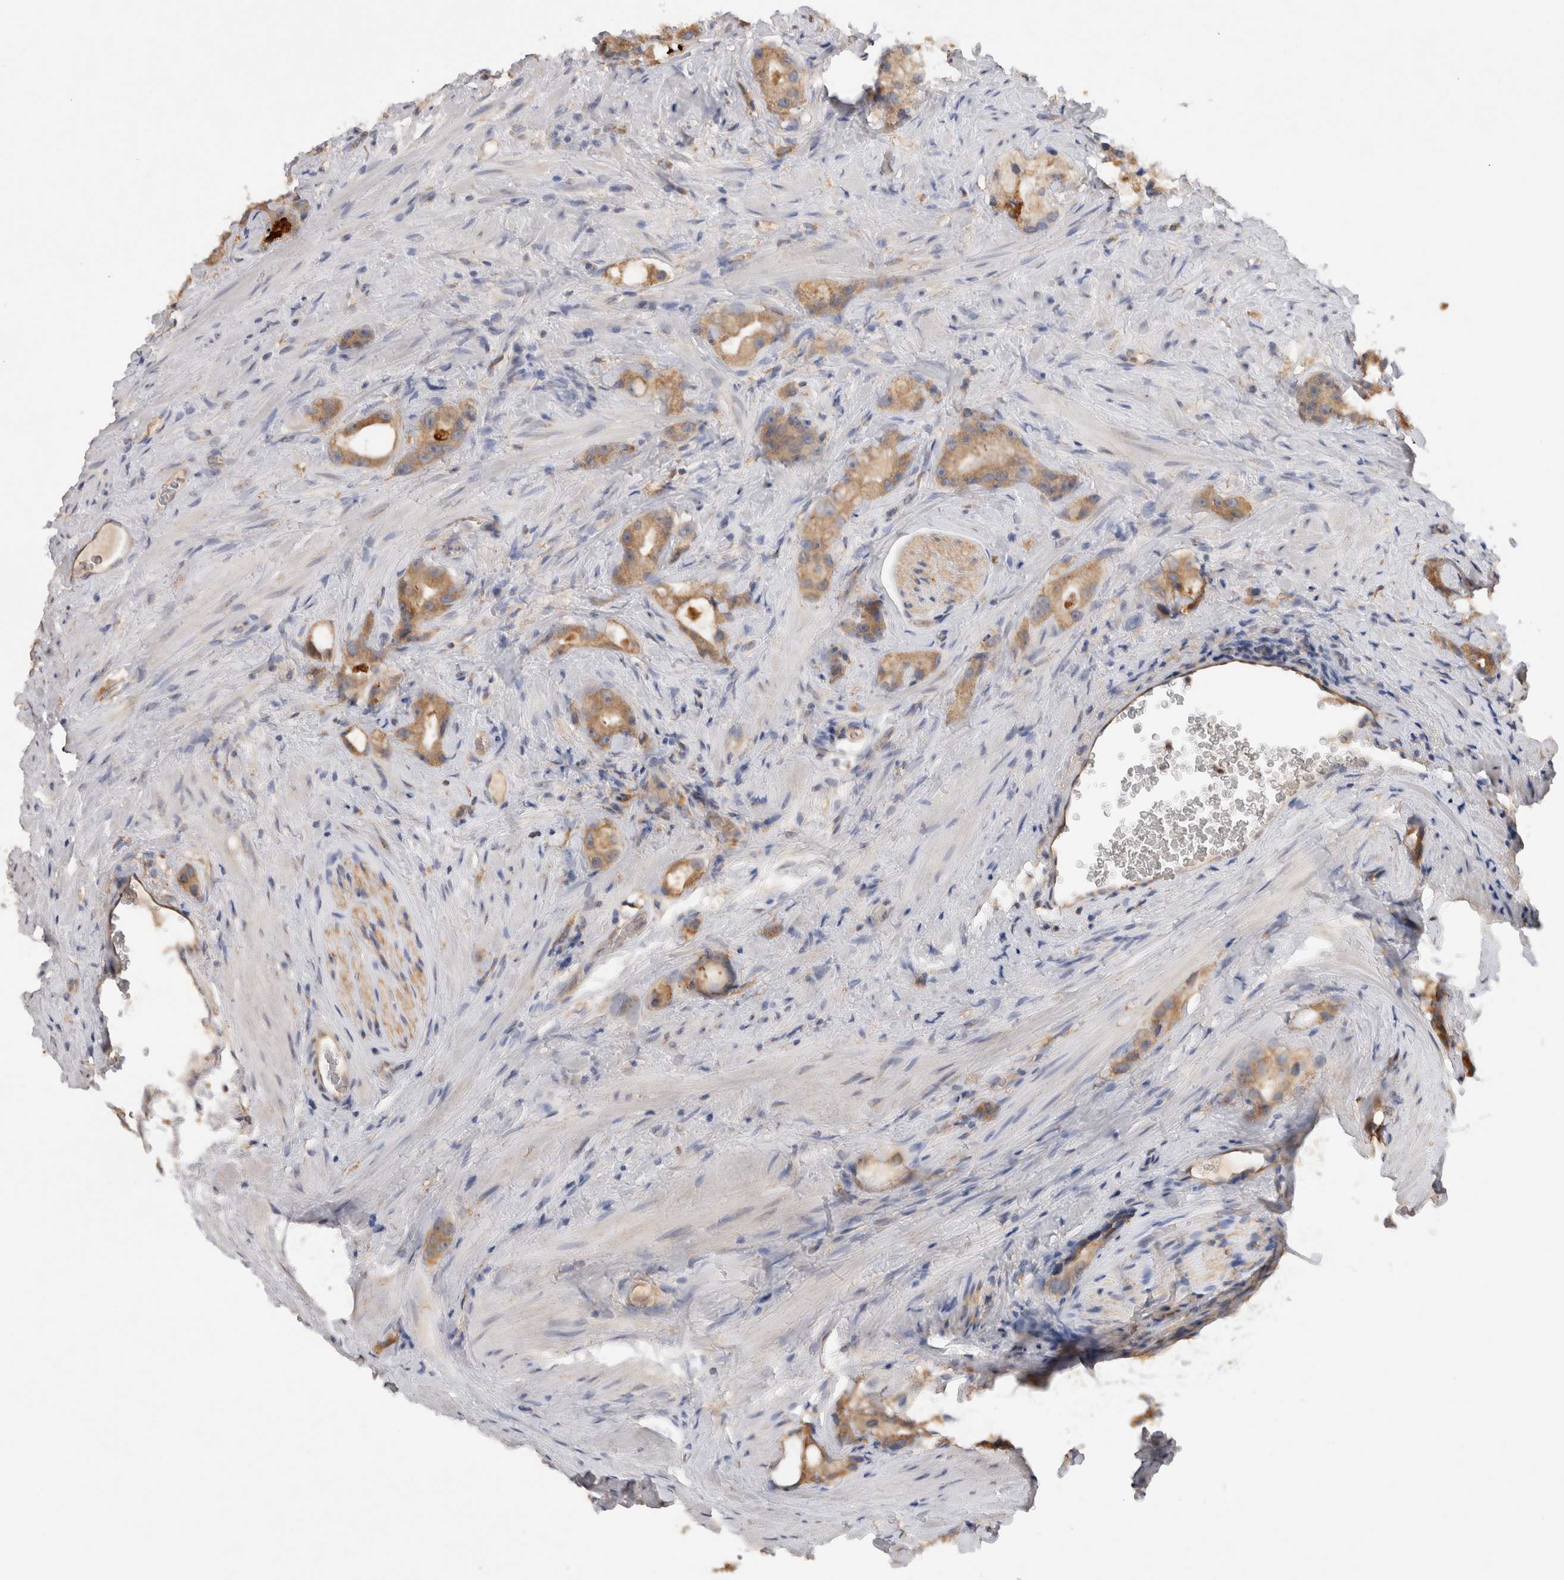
{"staining": {"intensity": "moderate", "quantity": ">75%", "location": "cytoplasmic/membranous"}, "tissue": "prostate cancer", "cell_type": "Tumor cells", "image_type": "cancer", "snomed": [{"axis": "morphology", "description": "Adenocarcinoma, High grade"}, {"axis": "topography", "description": "Prostate"}], "caption": "Immunohistochemistry of human prostate high-grade adenocarcinoma exhibits medium levels of moderate cytoplasmic/membranous positivity in about >75% of tumor cells.", "gene": "GAS1", "patient": {"sex": "male", "age": 63}}